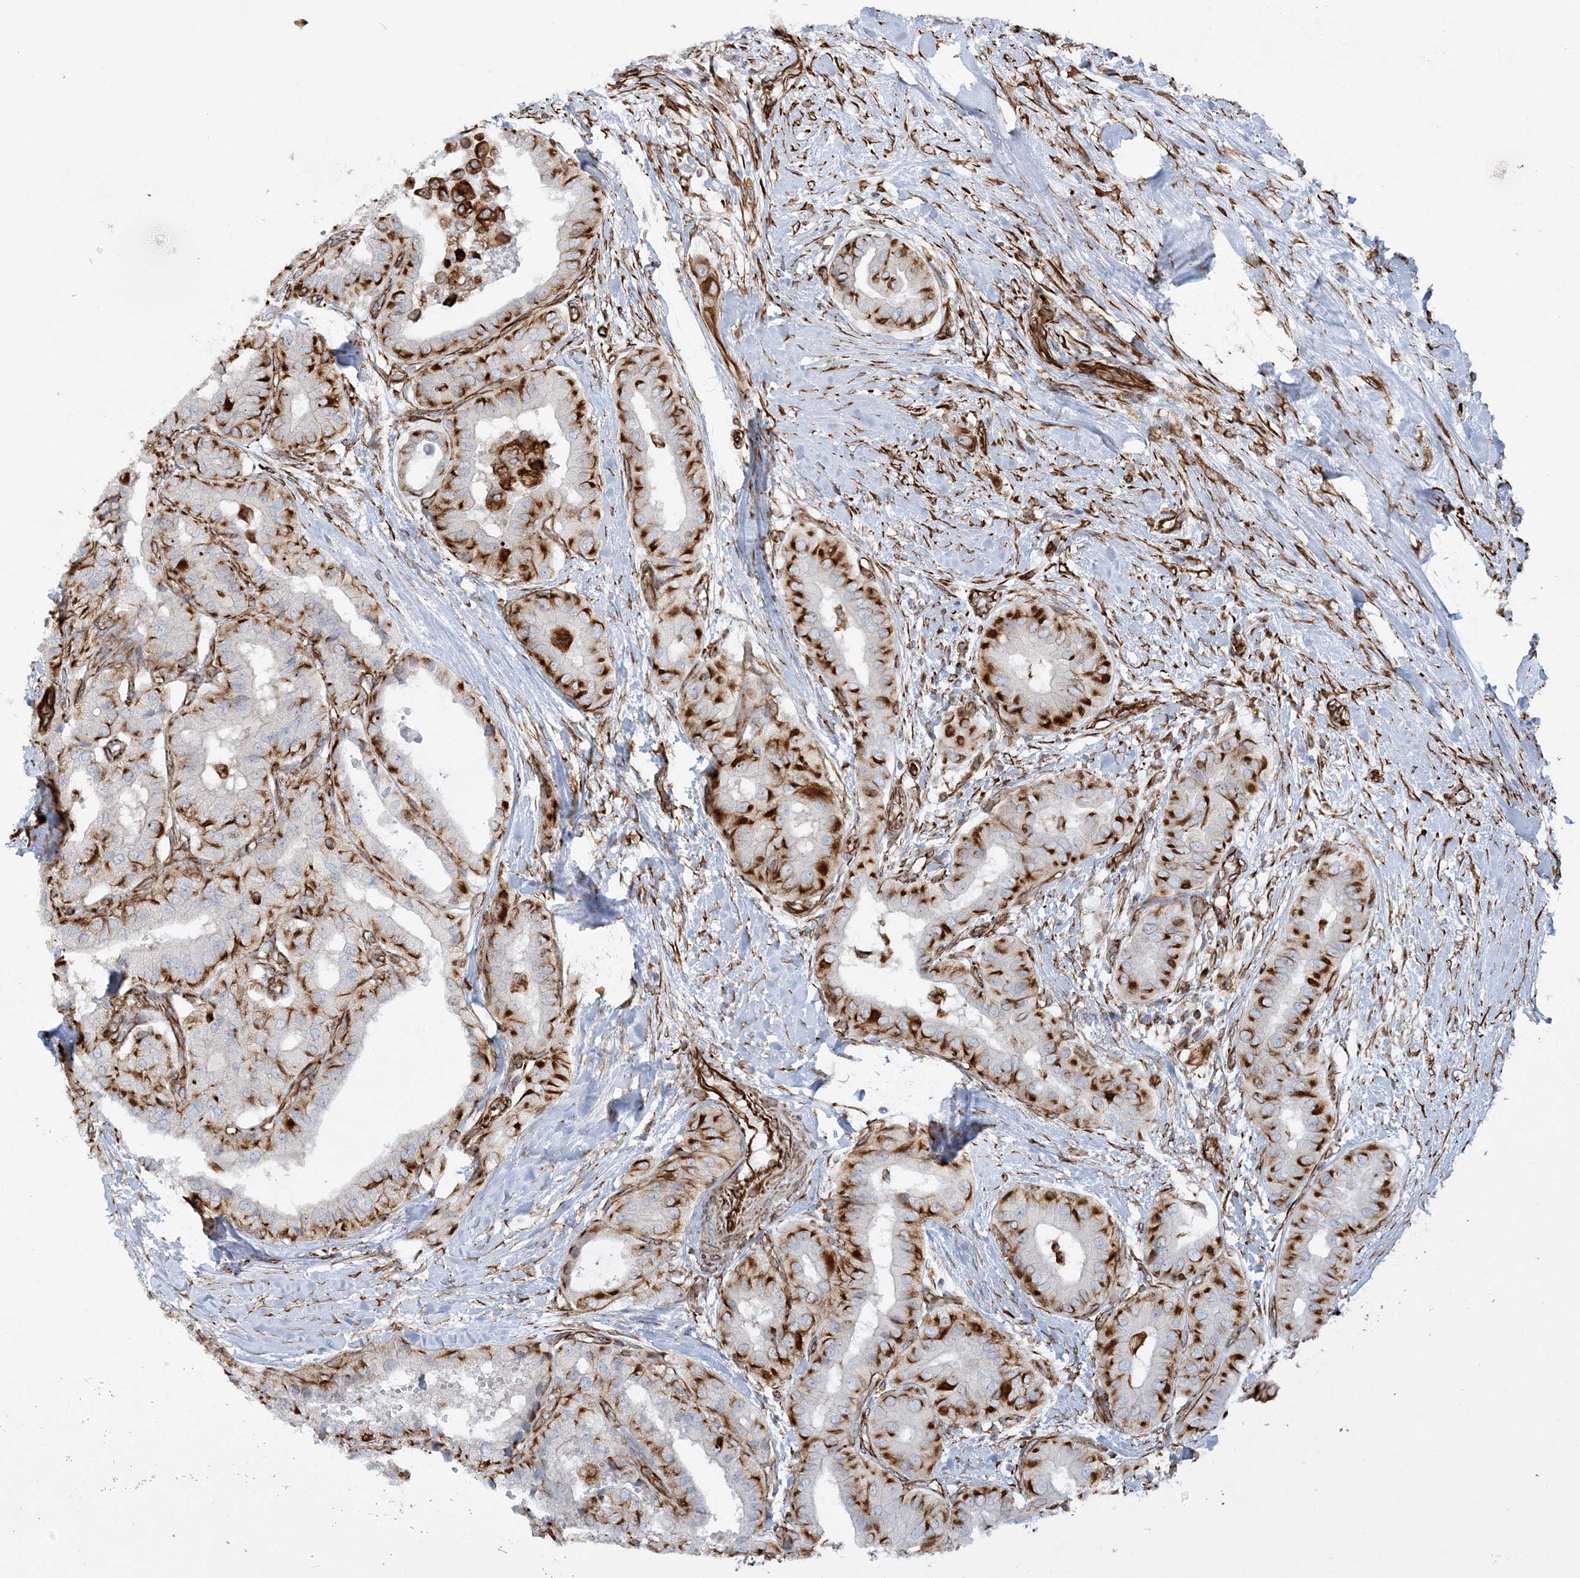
{"staining": {"intensity": "strong", "quantity": ">75%", "location": "cytoplasmic/membranous"}, "tissue": "thyroid cancer", "cell_type": "Tumor cells", "image_type": "cancer", "snomed": [{"axis": "morphology", "description": "Papillary adenocarcinoma, NOS"}, {"axis": "topography", "description": "Thyroid gland"}], "caption": "Immunohistochemistry (IHC) of human thyroid cancer (papillary adenocarcinoma) exhibits high levels of strong cytoplasmic/membranous expression in about >75% of tumor cells.", "gene": "SCLT1", "patient": {"sex": "female", "age": 59}}